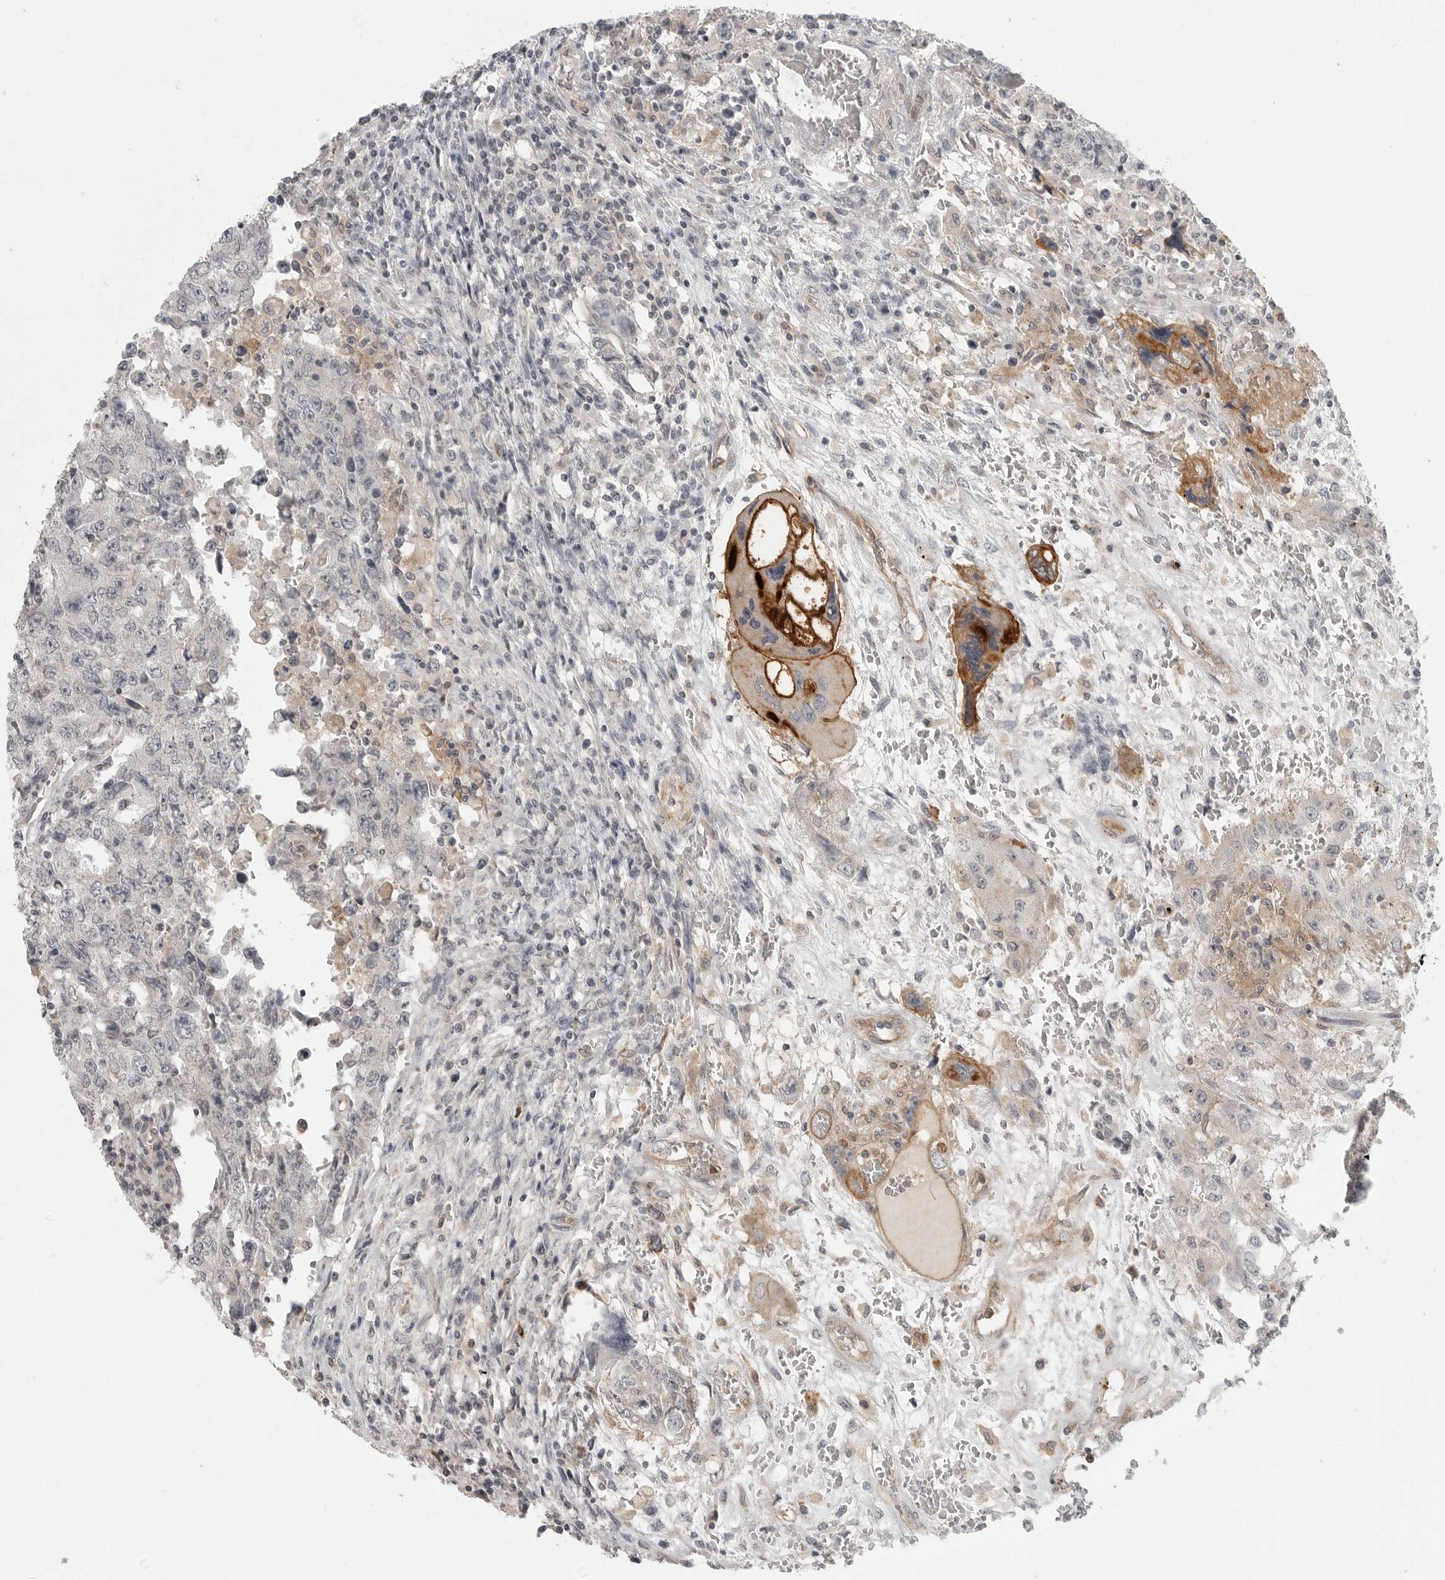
{"staining": {"intensity": "strong", "quantity": "25%-75%", "location": "cytoplasmic/membranous"}, "tissue": "testis cancer", "cell_type": "Tumor cells", "image_type": "cancer", "snomed": [{"axis": "morphology", "description": "Carcinoma, Embryonal, NOS"}, {"axis": "topography", "description": "Testis"}], "caption": "Protein staining of testis cancer (embryonal carcinoma) tissue reveals strong cytoplasmic/membranous expression in approximately 25%-75% of tumor cells.", "gene": "IFNGR1", "patient": {"sex": "male", "age": 26}}